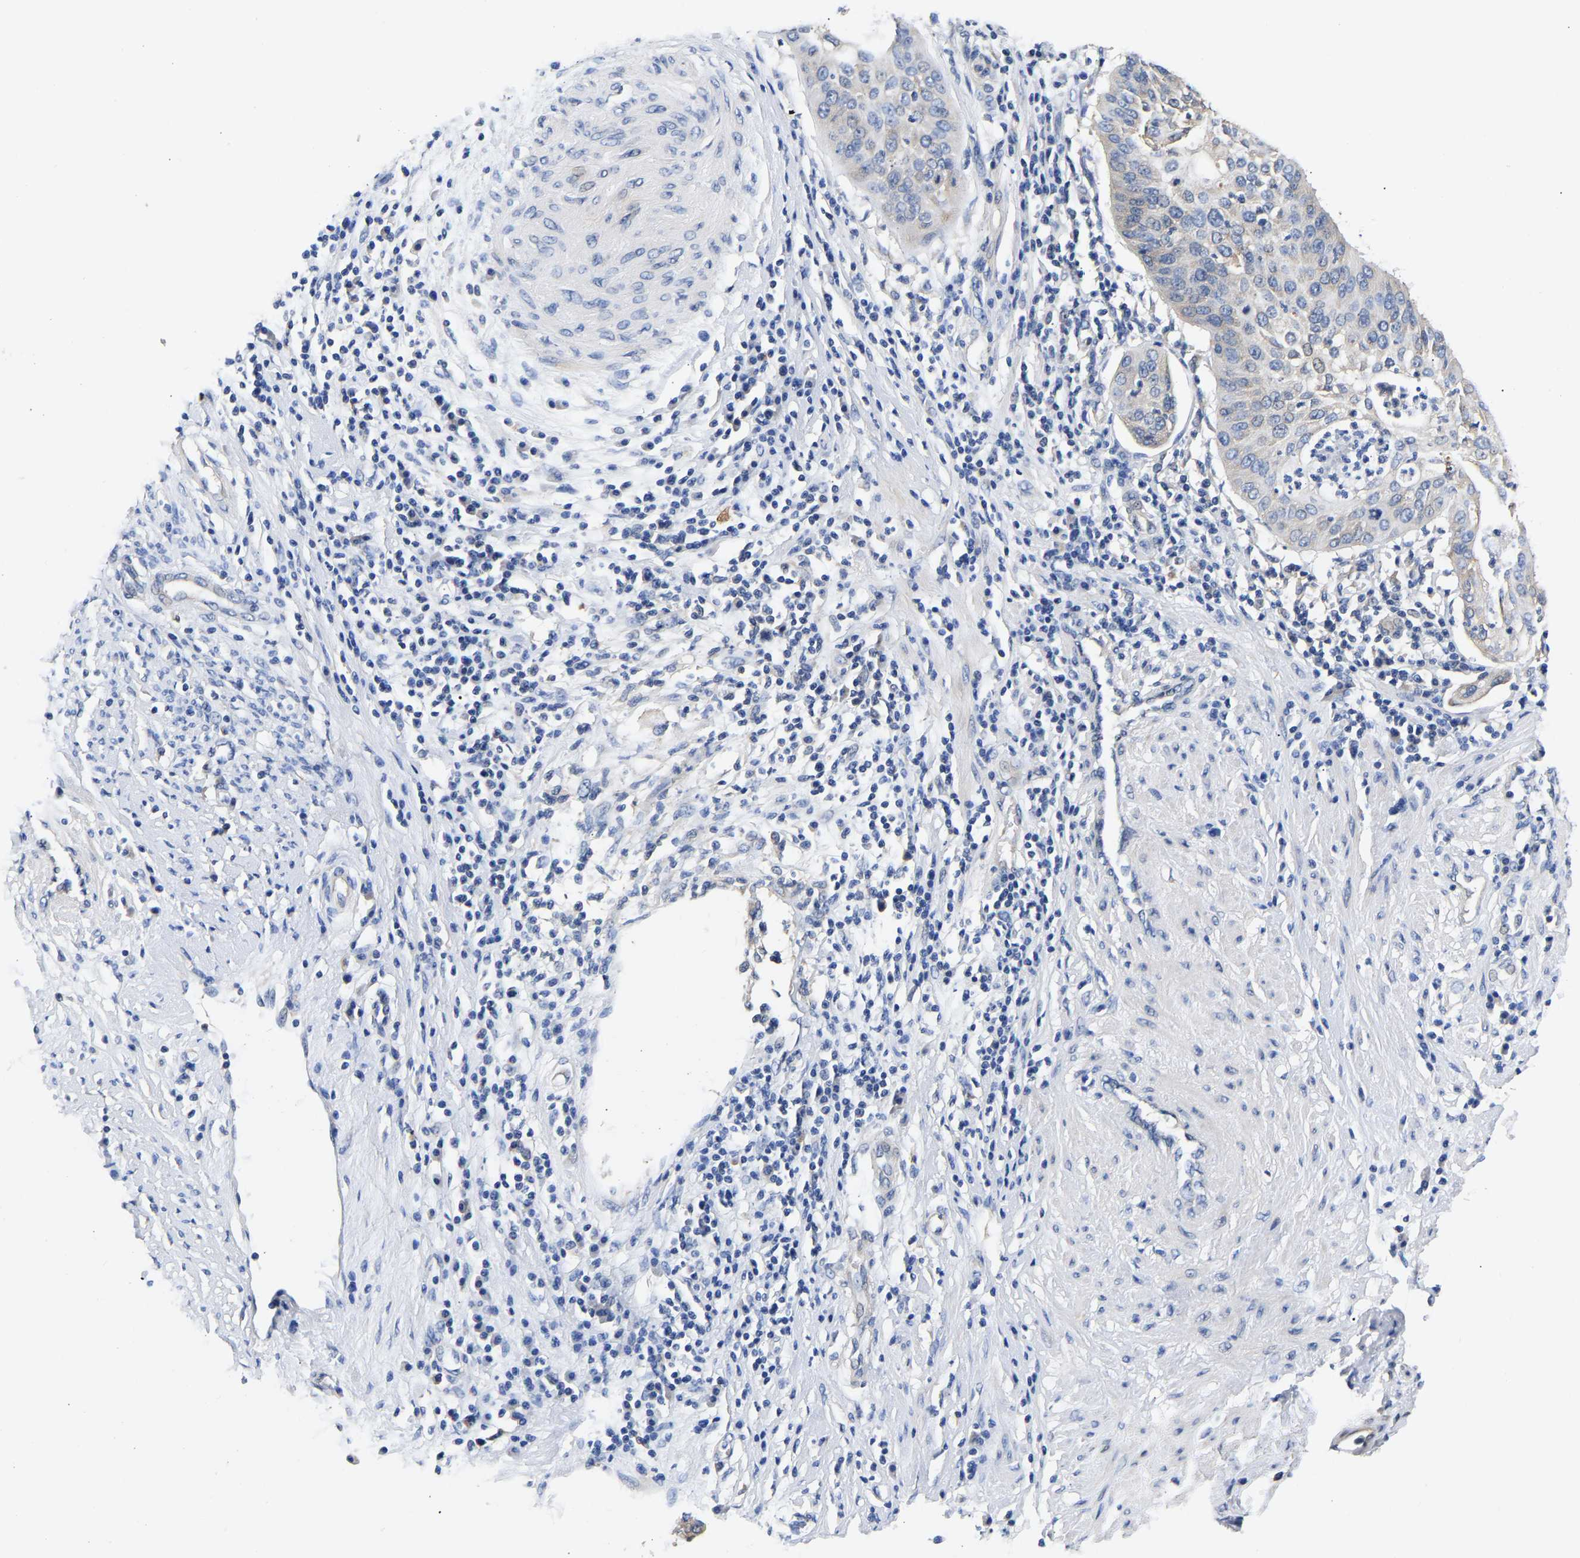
{"staining": {"intensity": "negative", "quantity": "none", "location": "none"}, "tissue": "cervical cancer", "cell_type": "Tumor cells", "image_type": "cancer", "snomed": [{"axis": "morphology", "description": "Normal tissue, NOS"}, {"axis": "morphology", "description": "Squamous cell carcinoma, NOS"}, {"axis": "topography", "description": "Cervix"}], "caption": "DAB immunohistochemical staining of squamous cell carcinoma (cervical) exhibits no significant staining in tumor cells.", "gene": "CCDC6", "patient": {"sex": "female", "age": 39}}